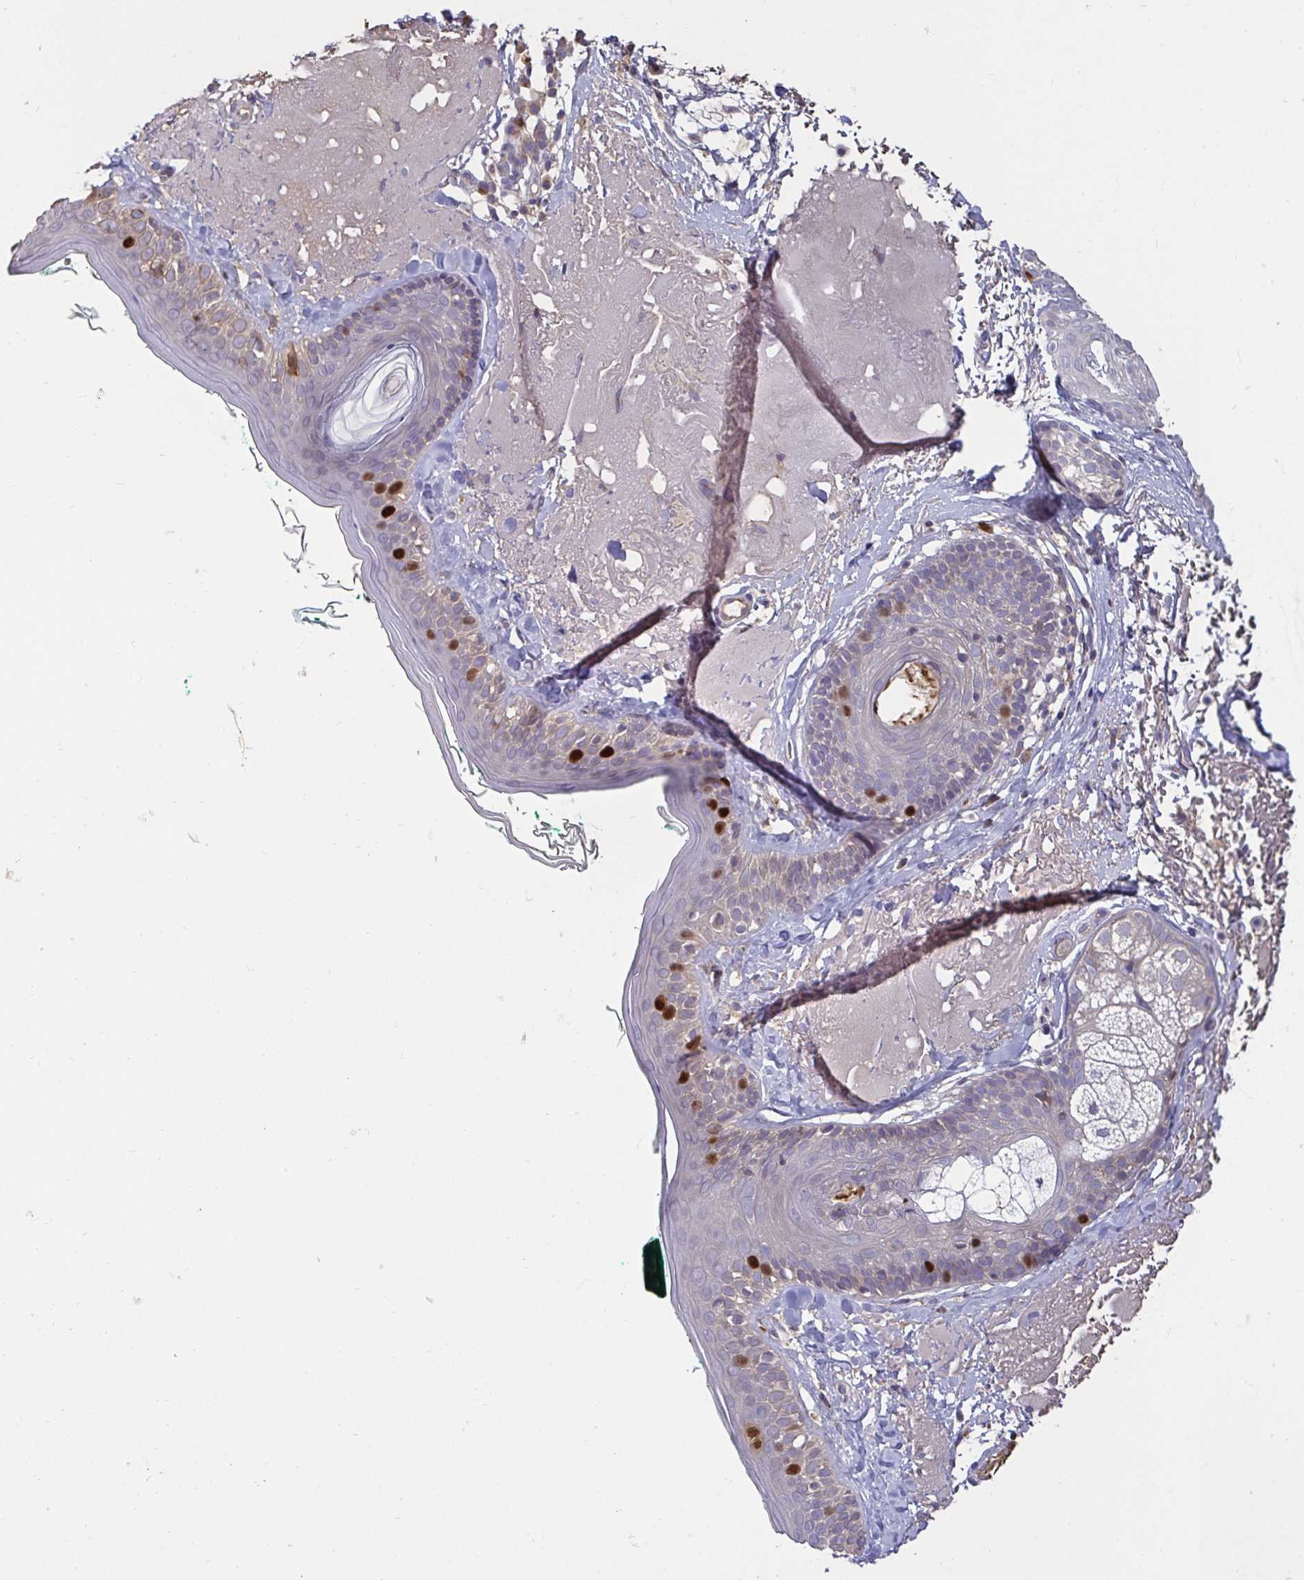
{"staining": {"intensity": "weak", "quantity": "25%-75%", "location": "nuclear"}, "tissue": "skin", "cell_type": "Fibroblasts", "image_type": "normal", "snomed": [{"axis": "morphology", "description": "Normal tissue, NOS"}, {"axis": "topography", "description": "Skin"}], "caption": "Skin stained for a protein (brown) displays weak nuclear positive positivity in approximately 25%-75% of fibroblasts.", "gene": "ANLN", "patient": {"sex": "male", "age": 73}}